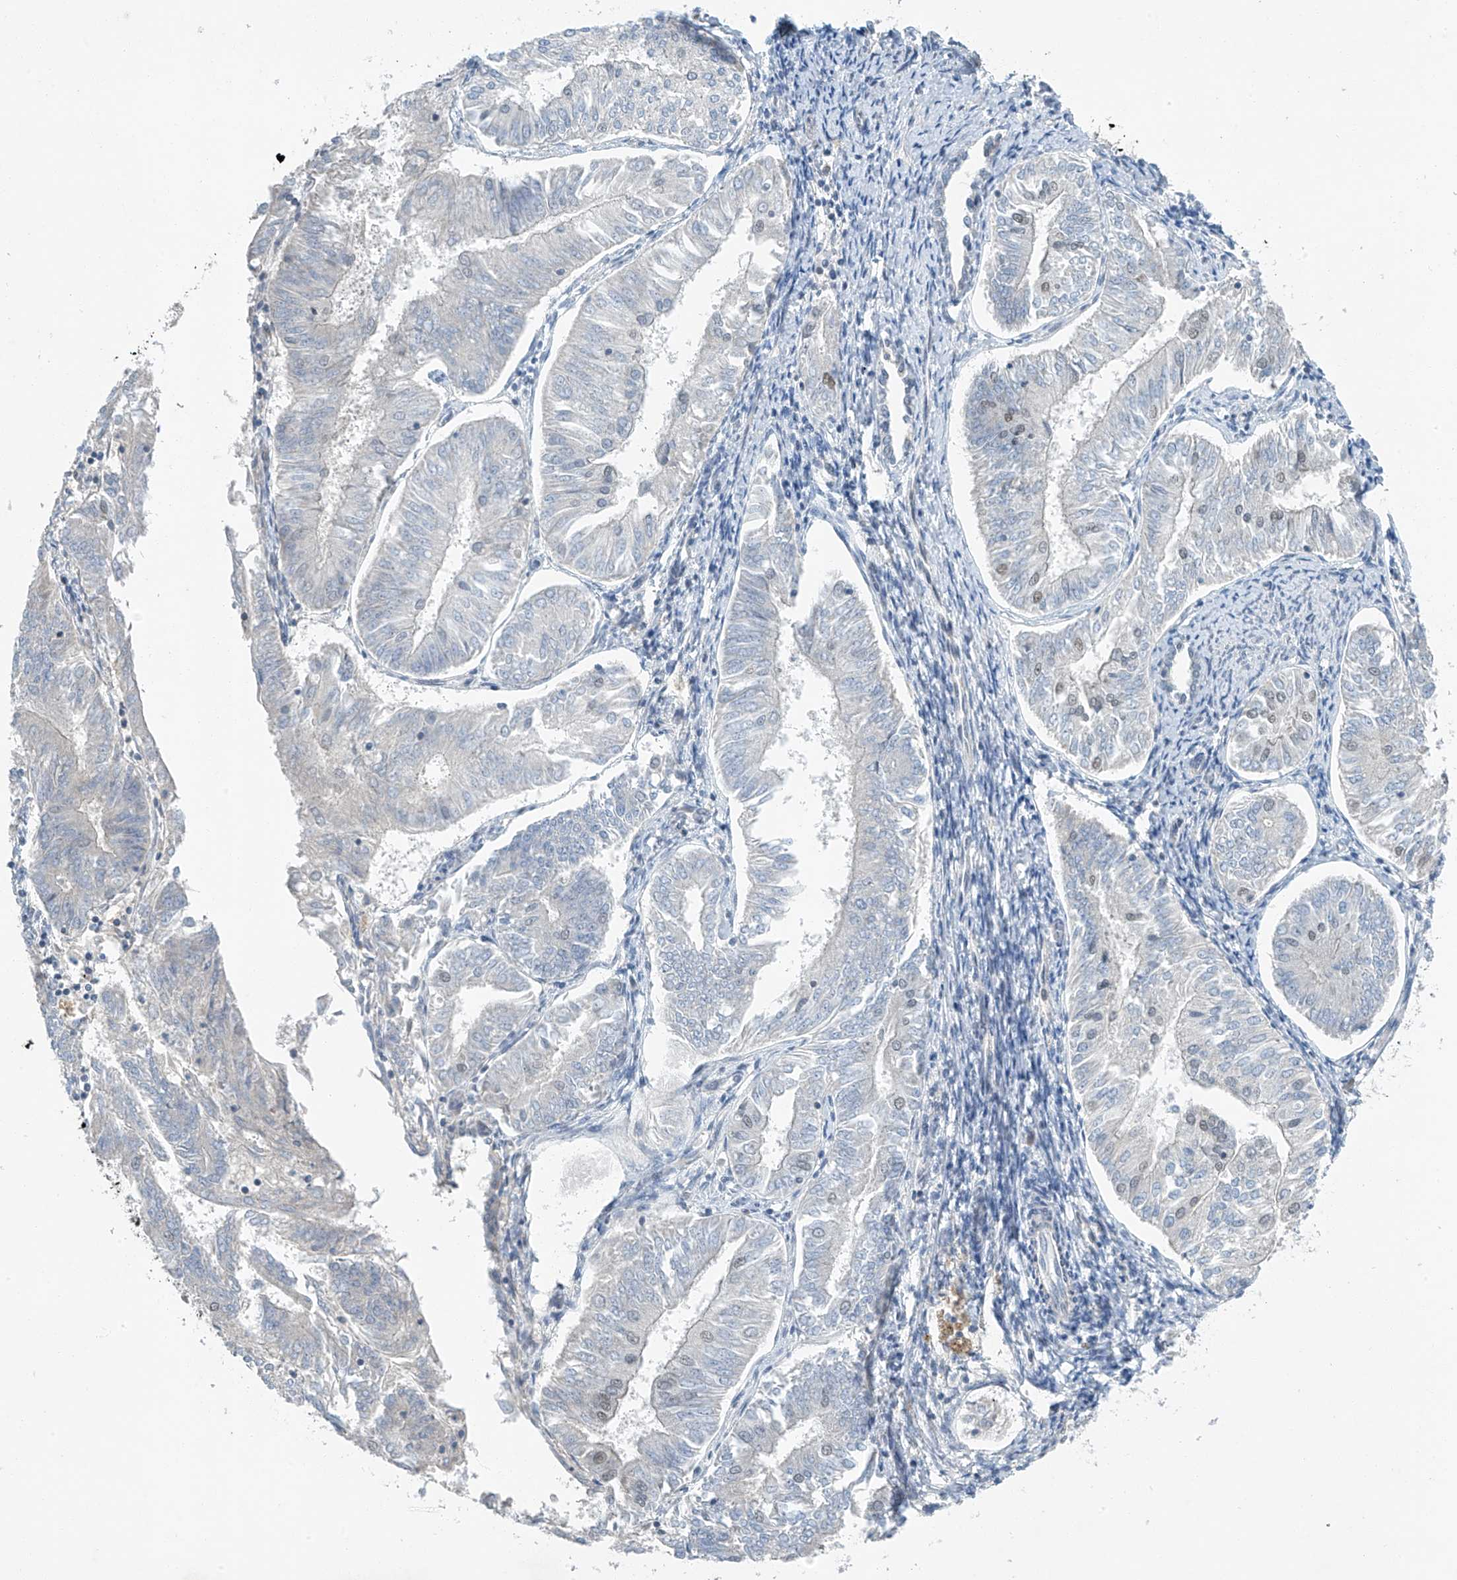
{"staining": {"intensity": "negative", "quantity": "none", "location": "none"}, "tissue": "endometrial cancer", "cell_type": "Tumor cells", "image_type": "cancer", "snomed": [{"axis": "morphology", "description": "Adenocarcinoma, NOS"}, {"axis": "topography", "description": "Endometrium"}], "caption": "This is a photomicrograph of IHC staining of endometrial cancer (adenocarcinoma), which shows no staining in tumor cells. Nuclei are stained in blue.", "gene": "TAF8", "patient": {"sex": "female", "age": 58}}